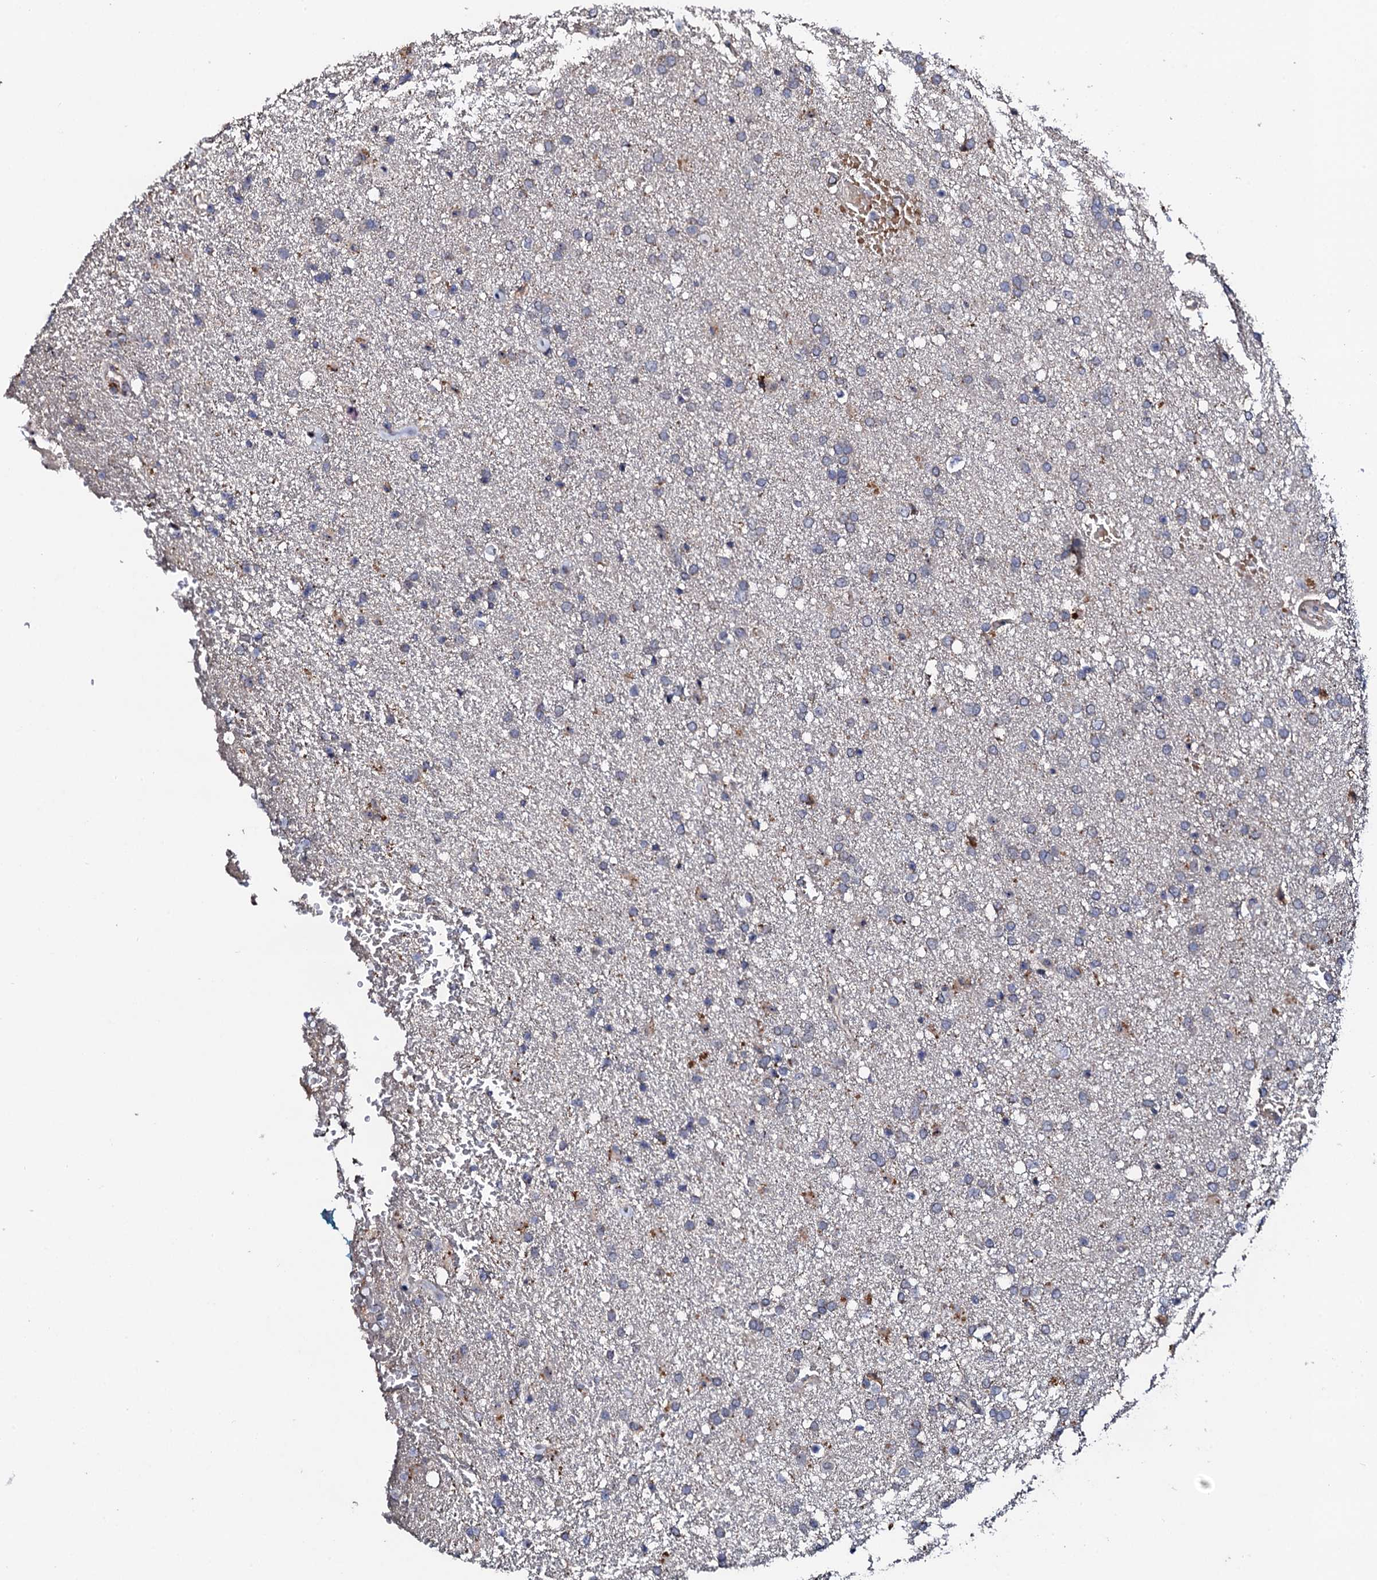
{"staining": {"intensity": "negative", "quantity": "none", "location": "none"}, "tissue": "glioma", "cell_type": "Tumor cells", "image_type": "cancer", "snomed": [{"axis": "morphology", "description": "Glioma, malignant, High grade"}, {"axis": "topography", "description": "Brain"}], "caption": "Histopathology image shows no protein positivity in tumor cells of malignant glioma (high-grade) tissue. (DAB immunohistochemistry, high magnification).", "gene": "GTPBP4", "patient": {"sex": "male", "age": 72}}